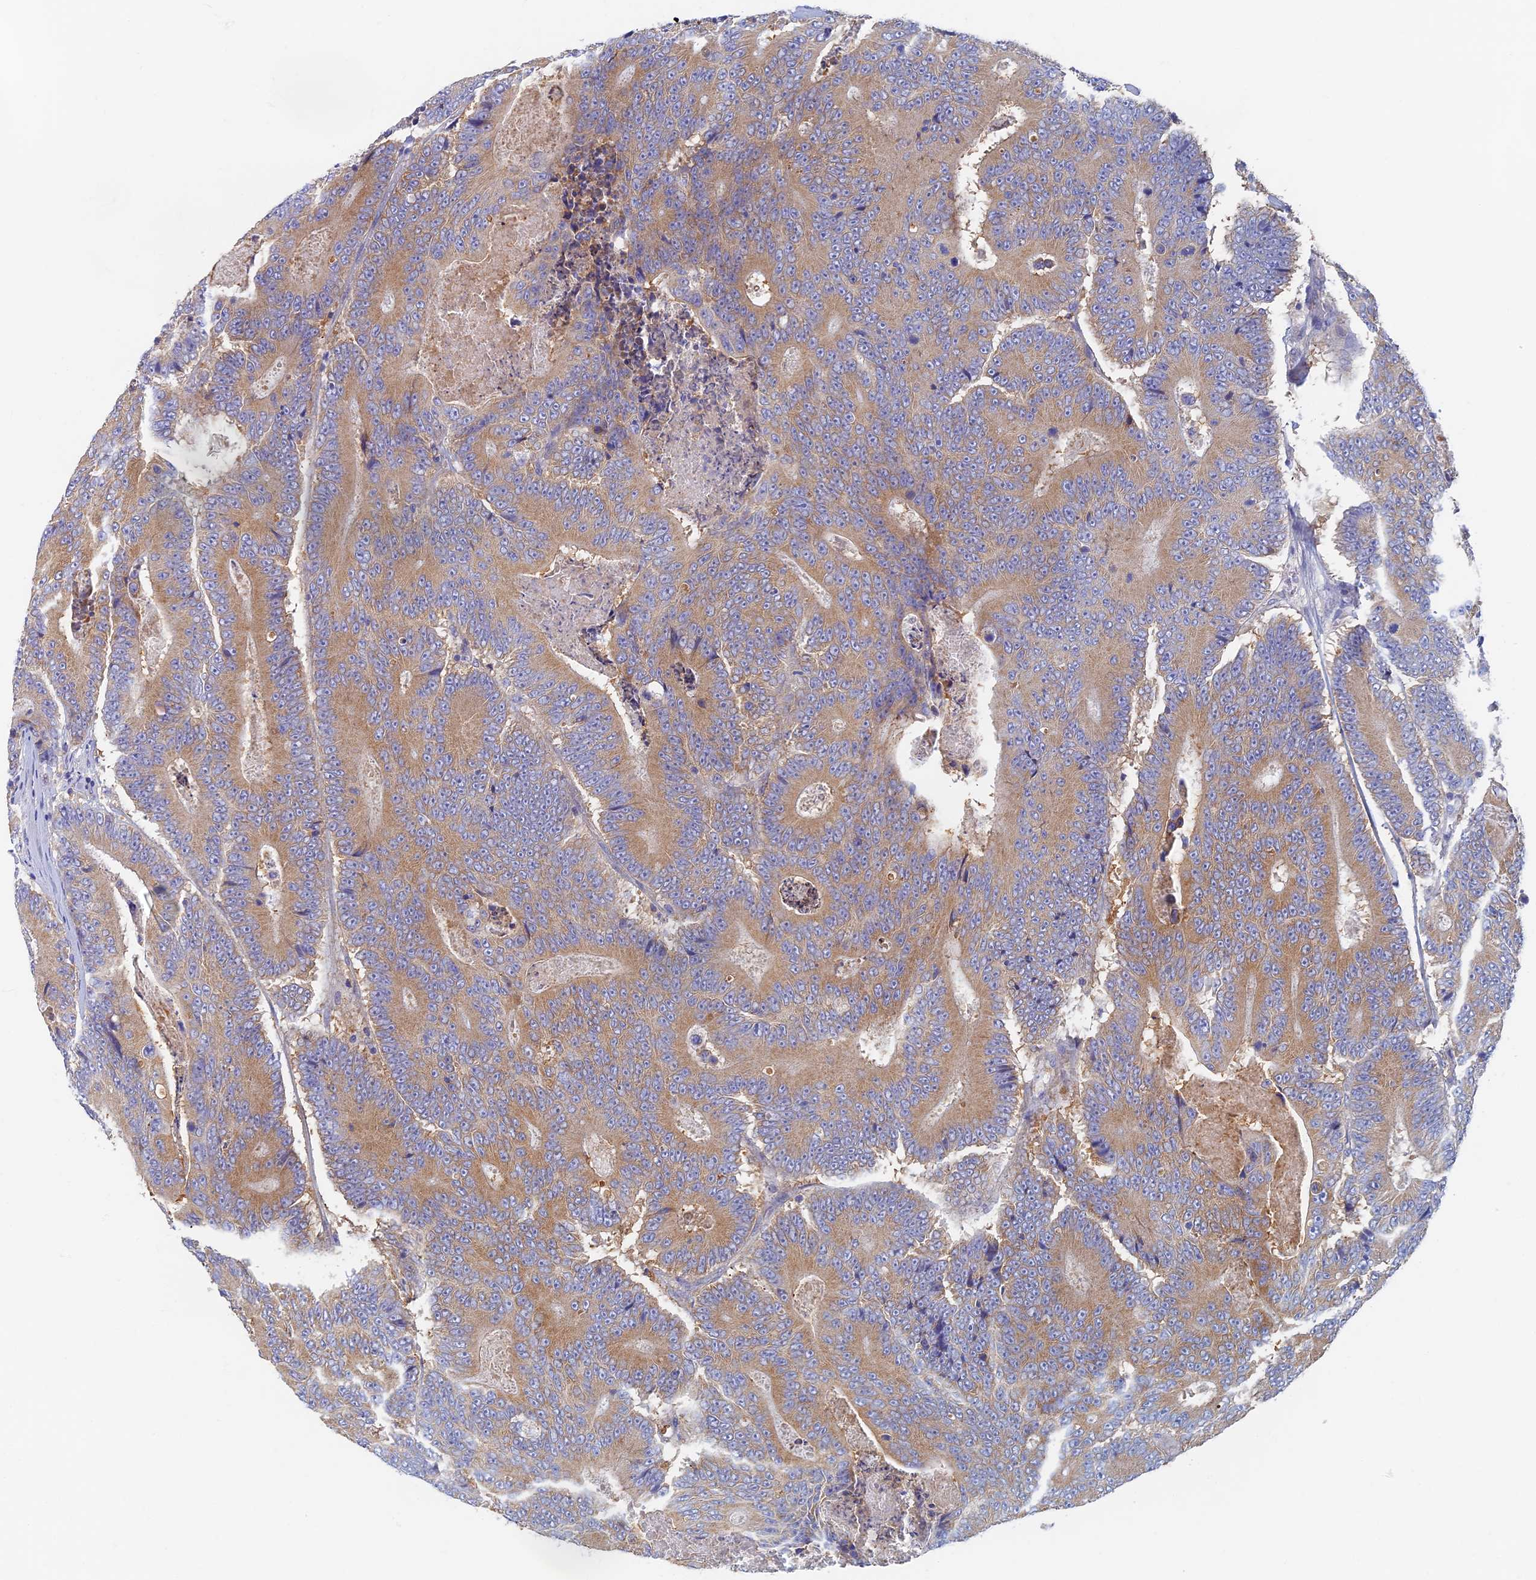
{"staining": {"intensity": "weak", "quantity": ">75%", "location": "cytoplasmic/membranous"}, "tissue": "colorectal cancer", "cell_type": "Tumor cells", "image_type": "cancer", "snomed": [{"axis": "morphology", "description": "Adenocarcinoma, NOS"}, {"axis": "topography", "description": "Colon"}], "caption": "Immunohistochemistry (DAB (3,3'-diaminobenzidine)) staining of colorectal cancer exhibits weak cytoplasmic/membranous protein expression in about >75% of tumor cells.", "gene": "TMEM44", "patient": {"sex": "male", "age": 83}}